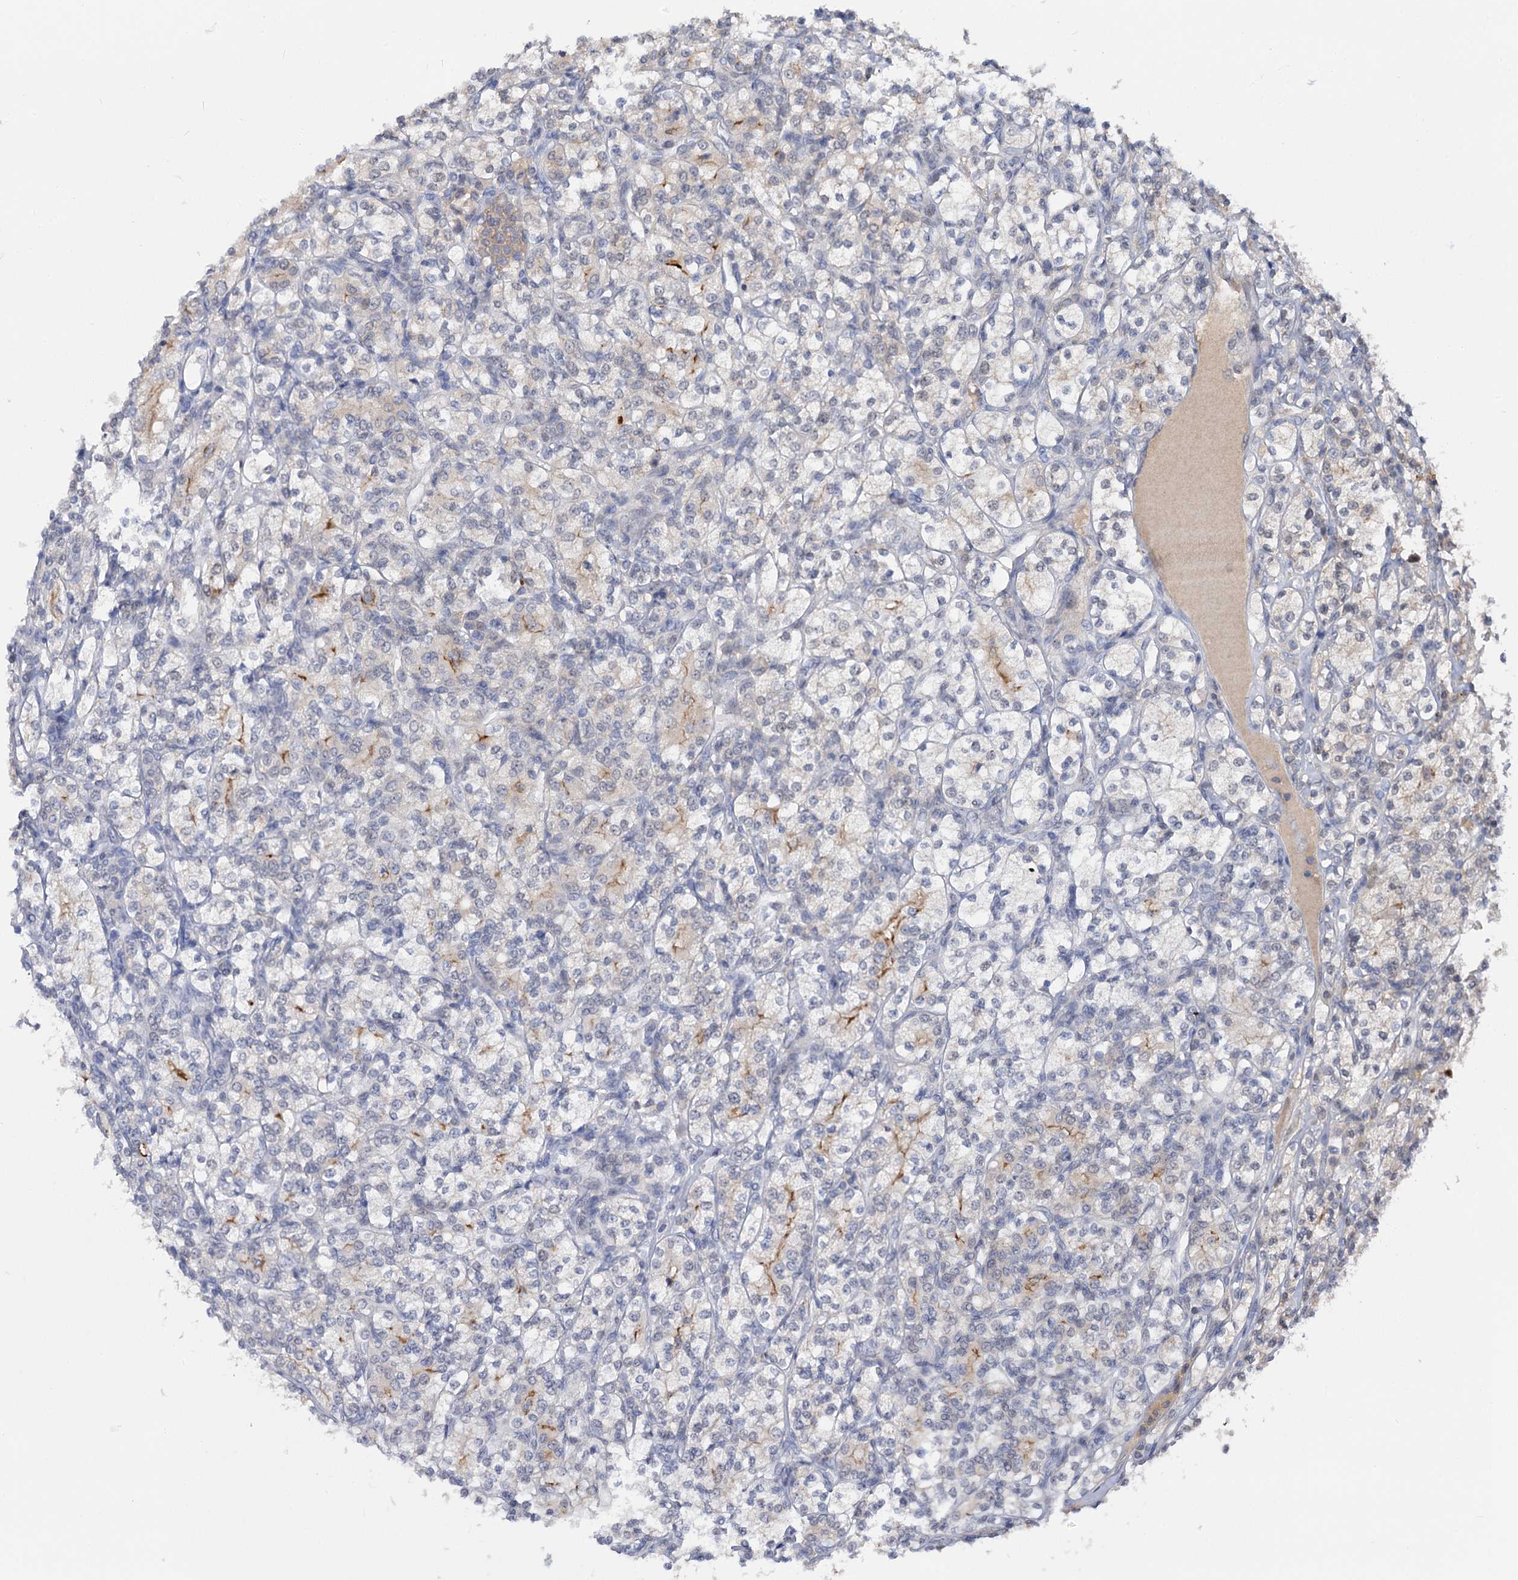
{"staining": {"intensity": "weak", "quantity": "<25%", "location": "cytoplasmic/membranous"}, "tissue": "renal cancer", "cell_type": "Tumor cells", "image_type": "cancer", "snomed": [{"axis": "morphology", "description": "Adenocarcinoma, NOS"}, {"axis": "topography", "description": "Kidney"}], "caption": "Immunohistochemical staining of human renal adenocarcinoma reveals no significant expression in tumor cells.", "gene": "NEK10", "patient": {"sex": "male", "age": 77}}